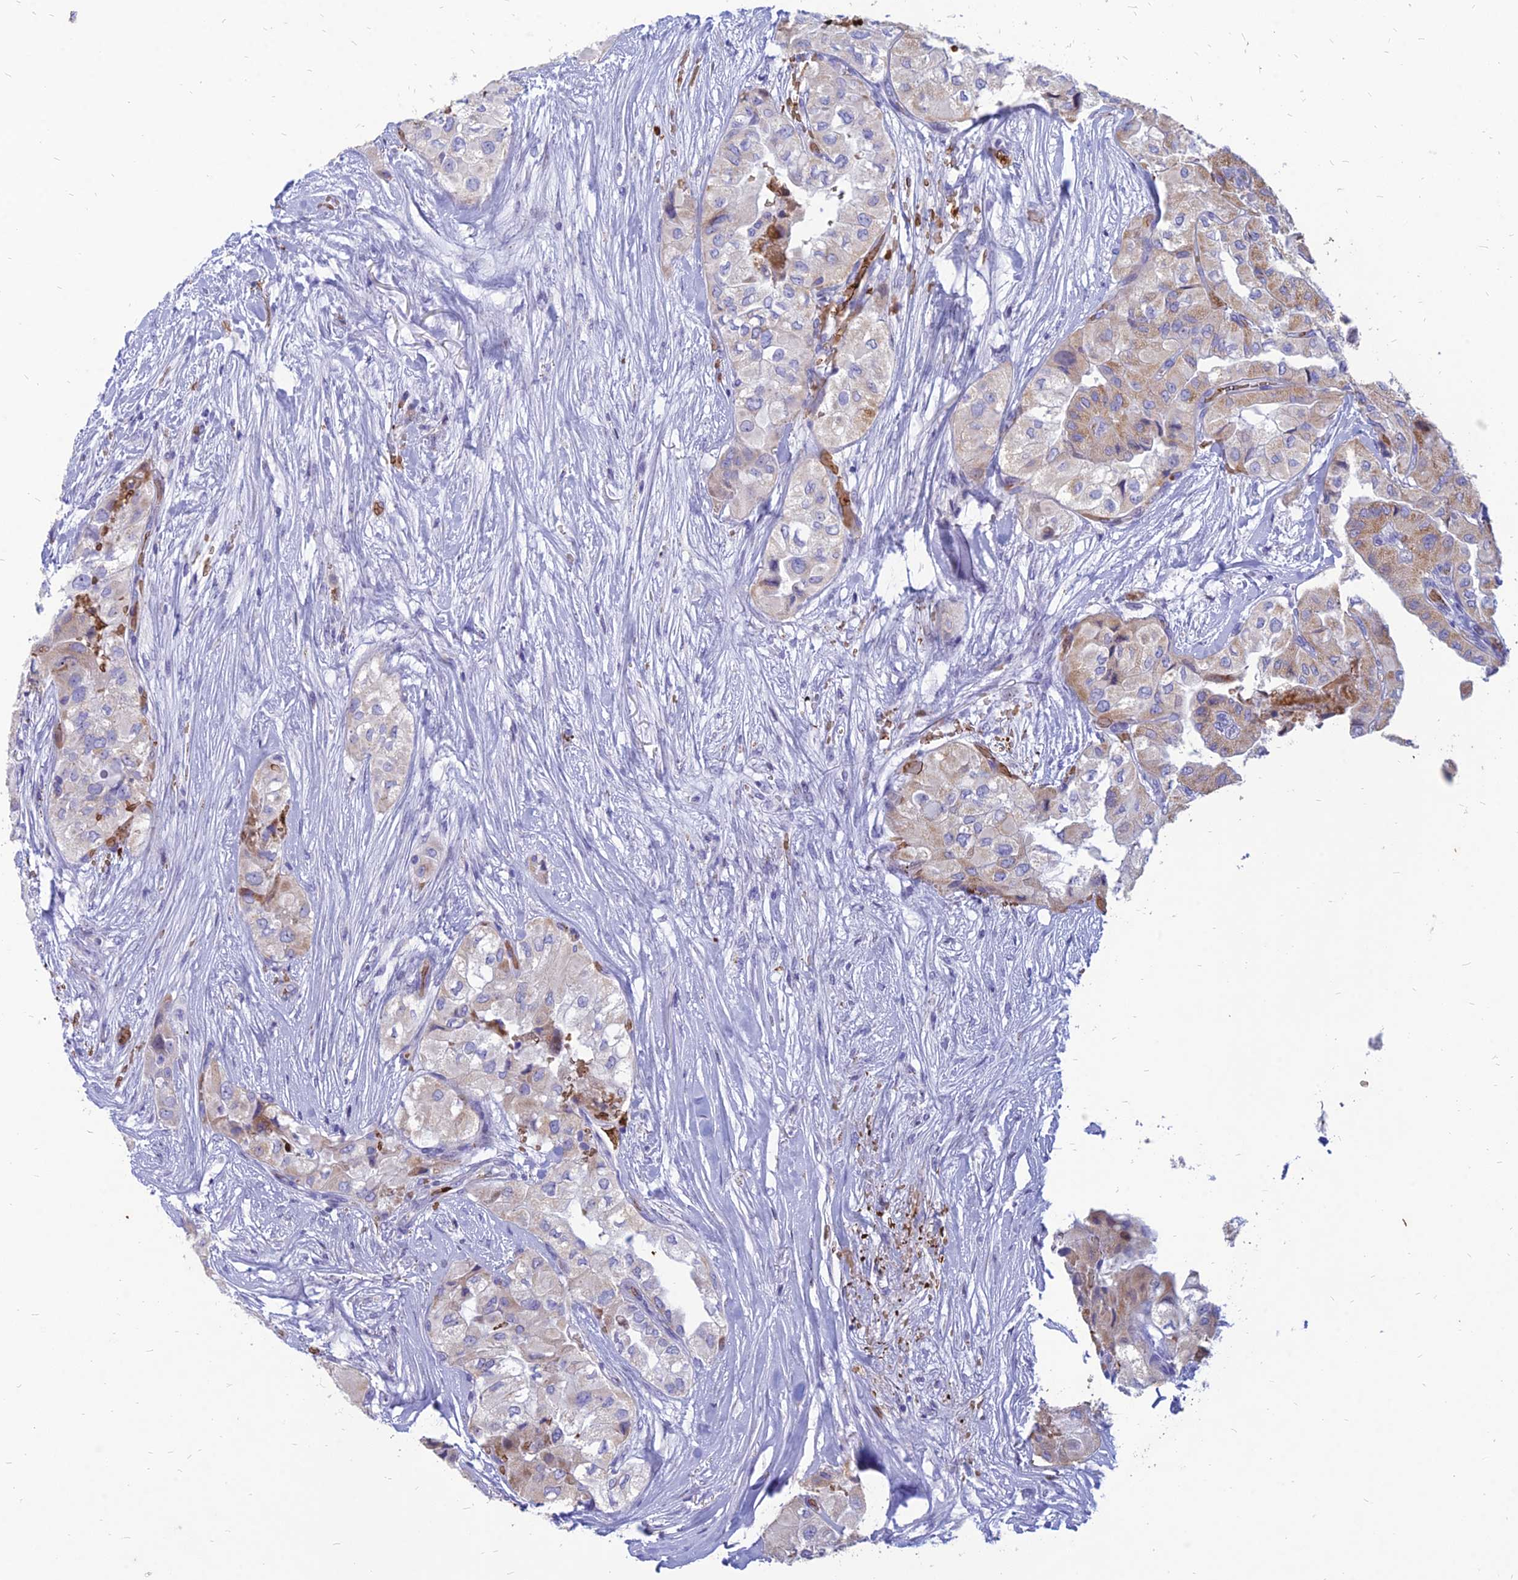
{"staining": {"intensity": "moderate", "quantity": "25%-75%", "location": "cytoplasmic/membranous"}, "tissue": "thyroid cancer", "cell_type": "Tumor cells", "image_type": "cancer", "snomed": [{"axis": "morphology", "description": "Papillary adenocarcinoma, NOS"}, {"axis": "topography", "description": "Thyroid gland"}], "caption": "An IHC histopathology image of tumor tissue is shown. Protein staining in brown shows moderate cytoplasmic/membranous positivity in thyroid papillary adenocarcinoma within tumor cells. The staining was performed using DAB to visualize the protein expression in brown, while the nuclei were stained in blue with hematoxylin (Magnification: 20x).", "gene": "HHAT", "patient": {"sex": "female", "age": 59}}